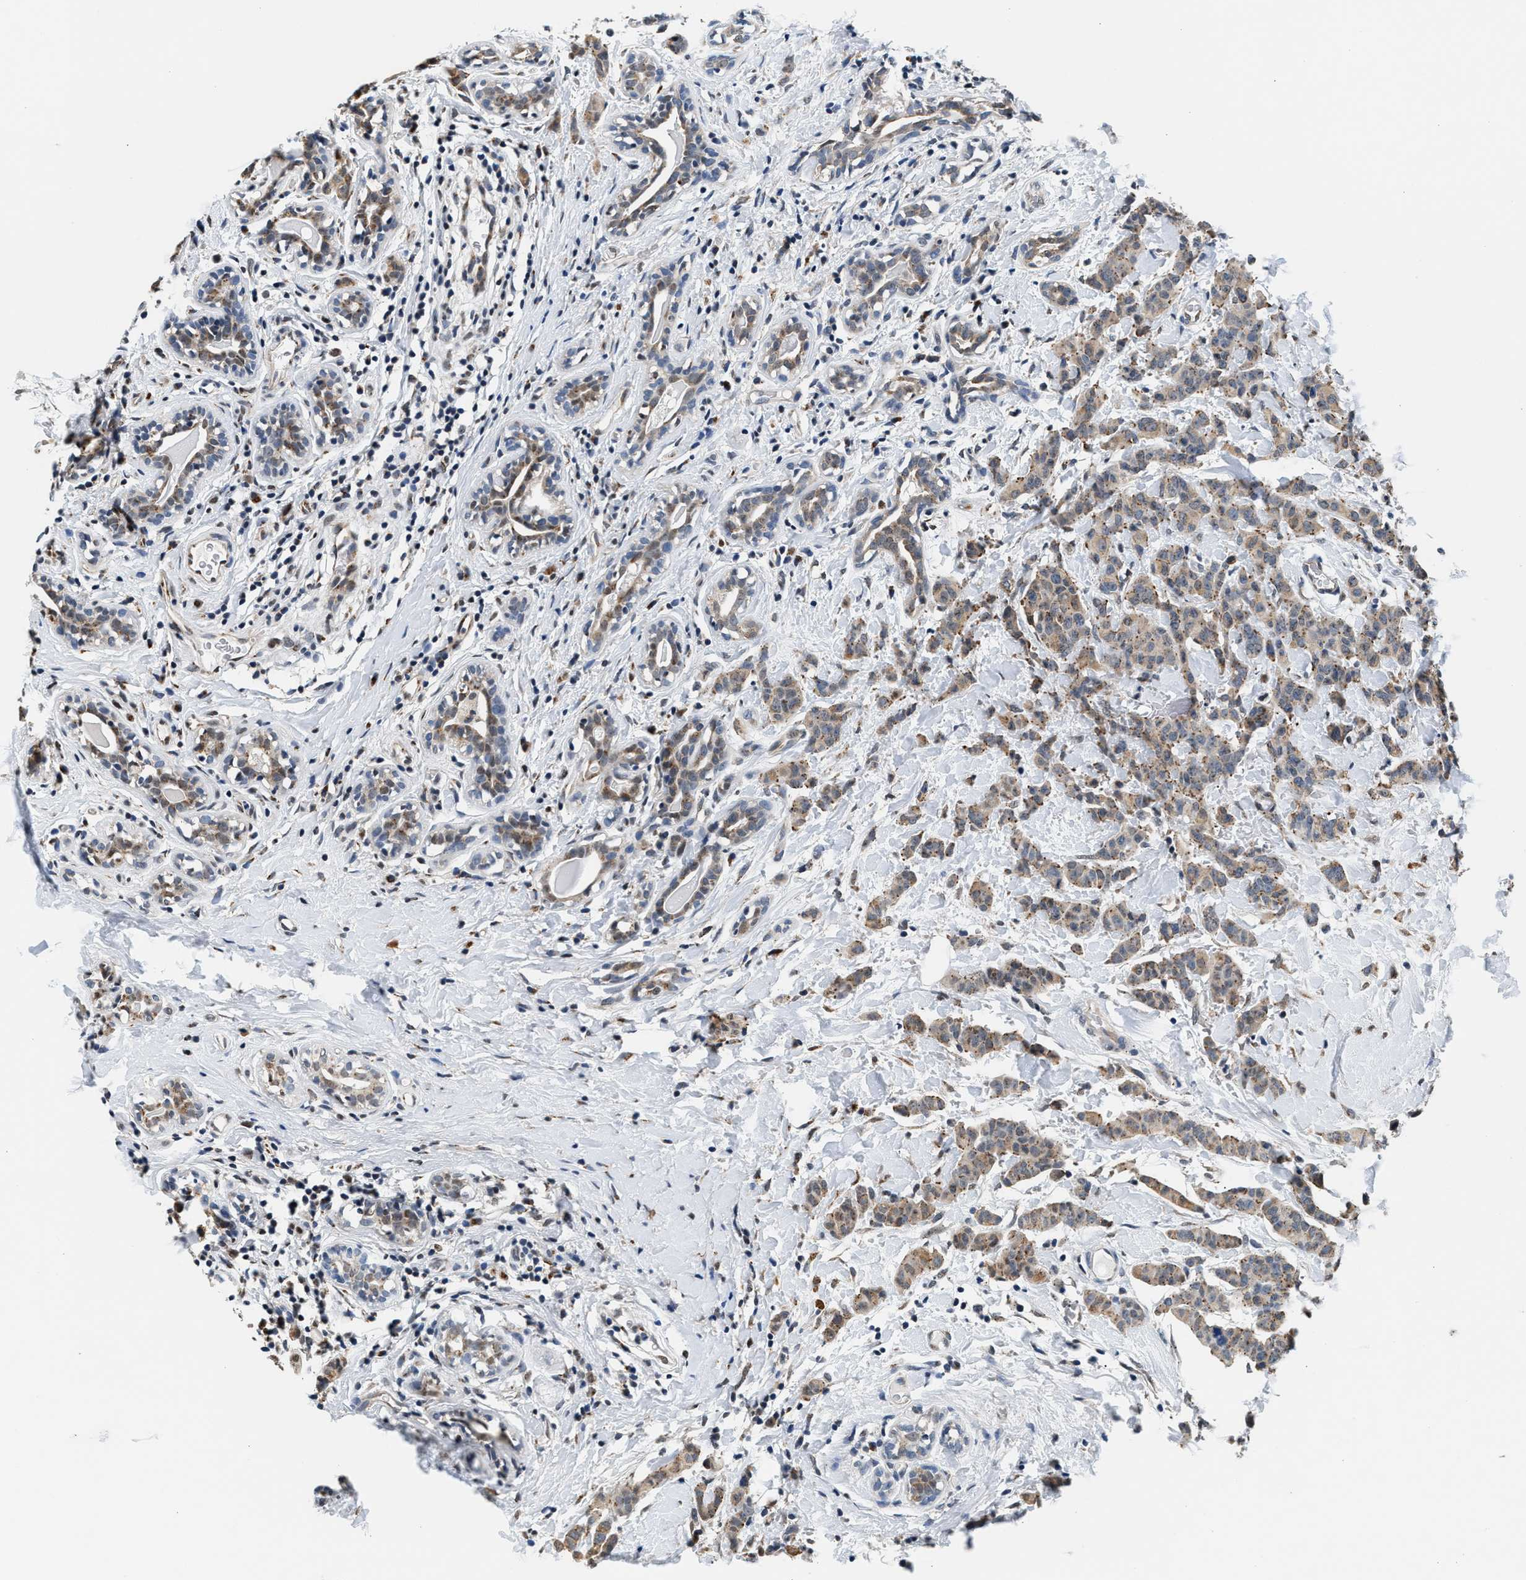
{"staining": {"intensity": "weak", "quantity": ">75%", "location": "cytoplasmic/membranous"}, "tissue": "breast cancer", "cell_type": "Tumor cells", "image_type": "cancer", "snomed": [{"axis": "morphology", "description": "Normal tissue, NOS"}, {"axis": "morphology", "description": "Duct carcinoma"}, {"axis": "topography", "description": "Breast"}], "caption": "Immunohistochemical staining of human invasive ductal carcinoma (breast) reveals low levels of weak cytoplasmic/membranous protein staining in about >75% of tumor cells. The protein is stained brown, and the nuclei are stained in blue (DAB IHC with brightfield microscopy, high magnification).", "gene": "KCNMB2", "patient": {"sex": "female", "age": 40}}